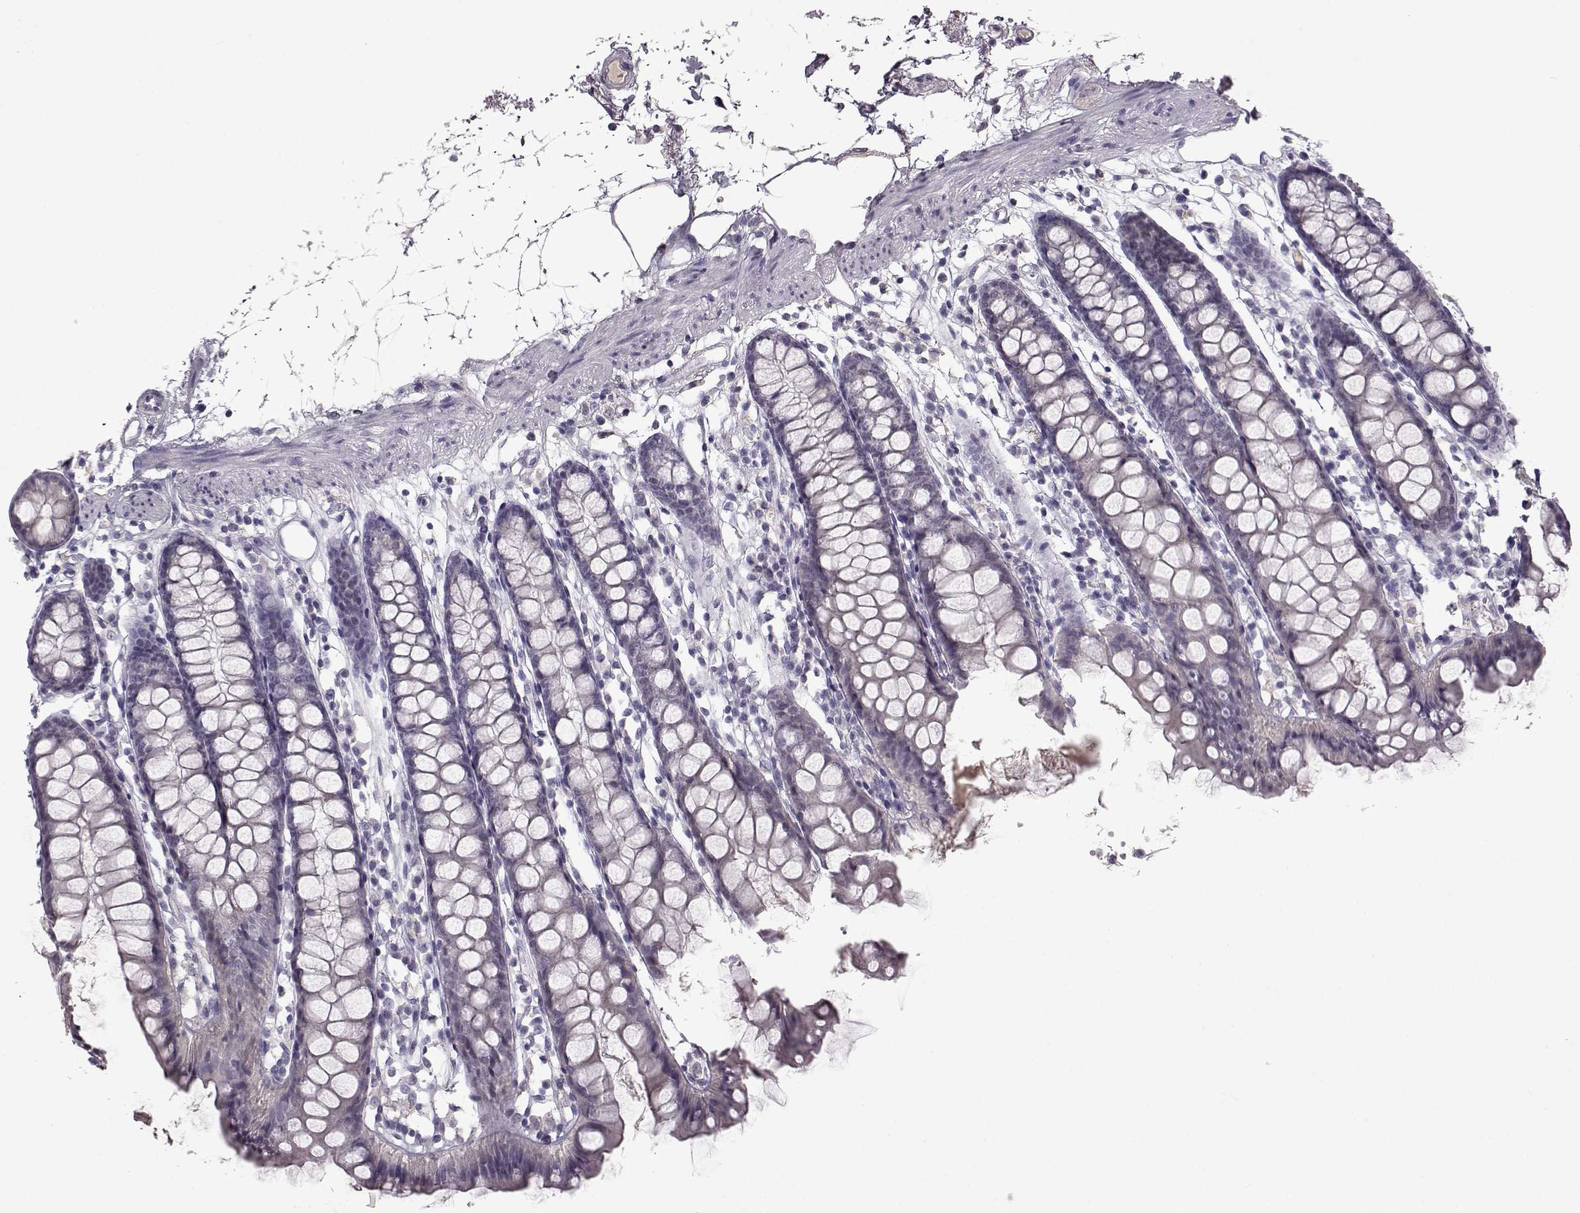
{"staining": {"intensity": "negative", "quantity": "none", "location": "none"}, "tissue": "colon", "cell_type": "Endothelial cells", "image_type": "normal", "snomed": [{"axis": "morphology", "description": "Normal tissue, NOS"}, {"axis": "topography", "description": "Colon"}], "caption": "Immunohistochemical staining of unremarkable colon displays no significant expression in endothelial cells. Brightfield microscopy of IHC stained with DAB (3,3'-diaminobenzidine) (brown) and hematoxylin (blue), captured at high magnification.", "gene": "SPAG17", "patient": {"sex": "male", "age": 47}}